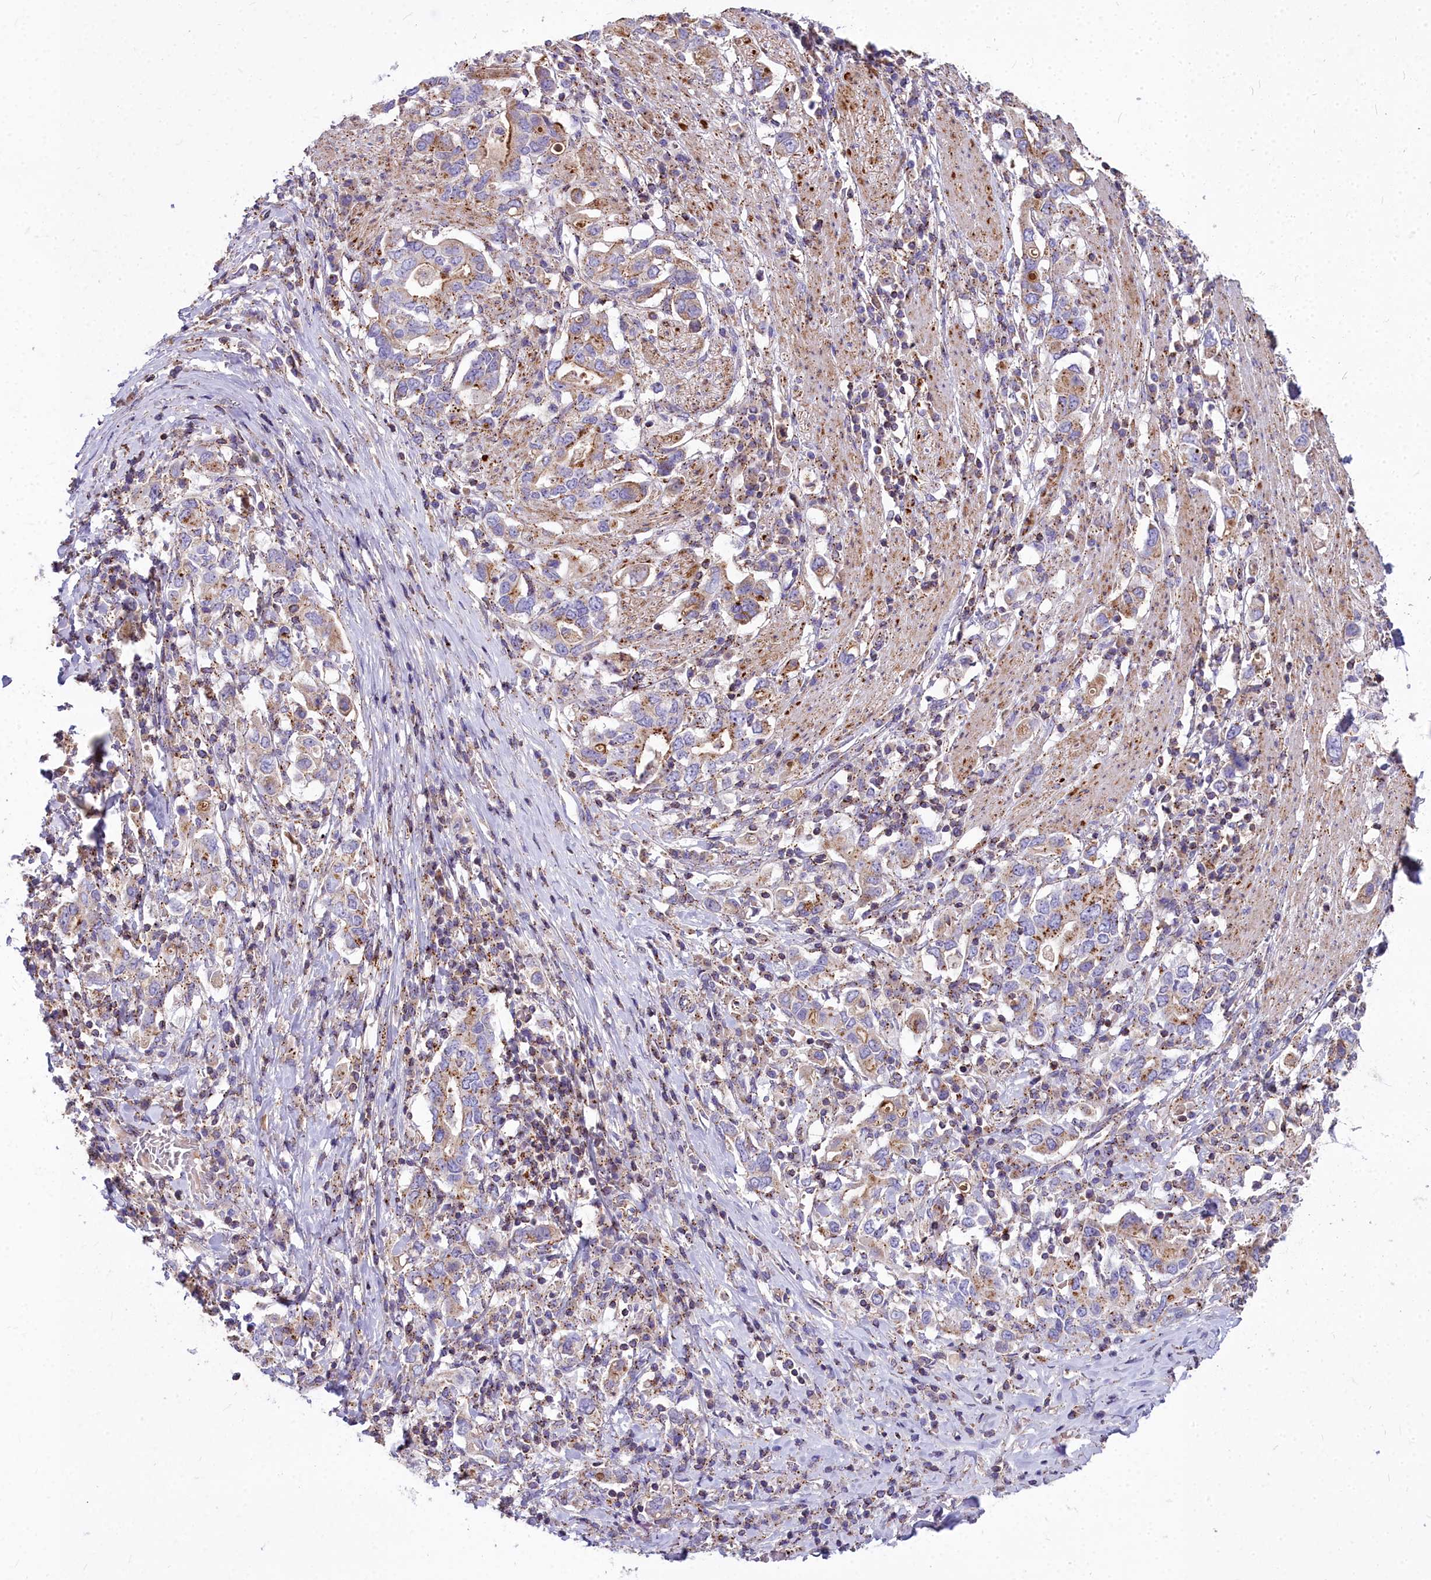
{"staining": {"intensity": "moderate", "quantity": "25%-75%", "location": "cytoplasmic/membranous"}, "tissue": "stomach cancer", "cell_type": "Tumor cells", "image_type": "cancer", "snomed": [{"axis": "morphology", "description": "Adenocarcinoma, NOS"}, {"axis": "topography", "description": "Stomach, upper"}, {"axis": "topography", "description": "Stomach"}], "caption": "A brown stain shows moderate cytoplasmic/membranous positivity of a protein in human stomach cancer tumor cells.", "gene": "FRMPD1", "patient": {"sex": "male", "age": 62}}